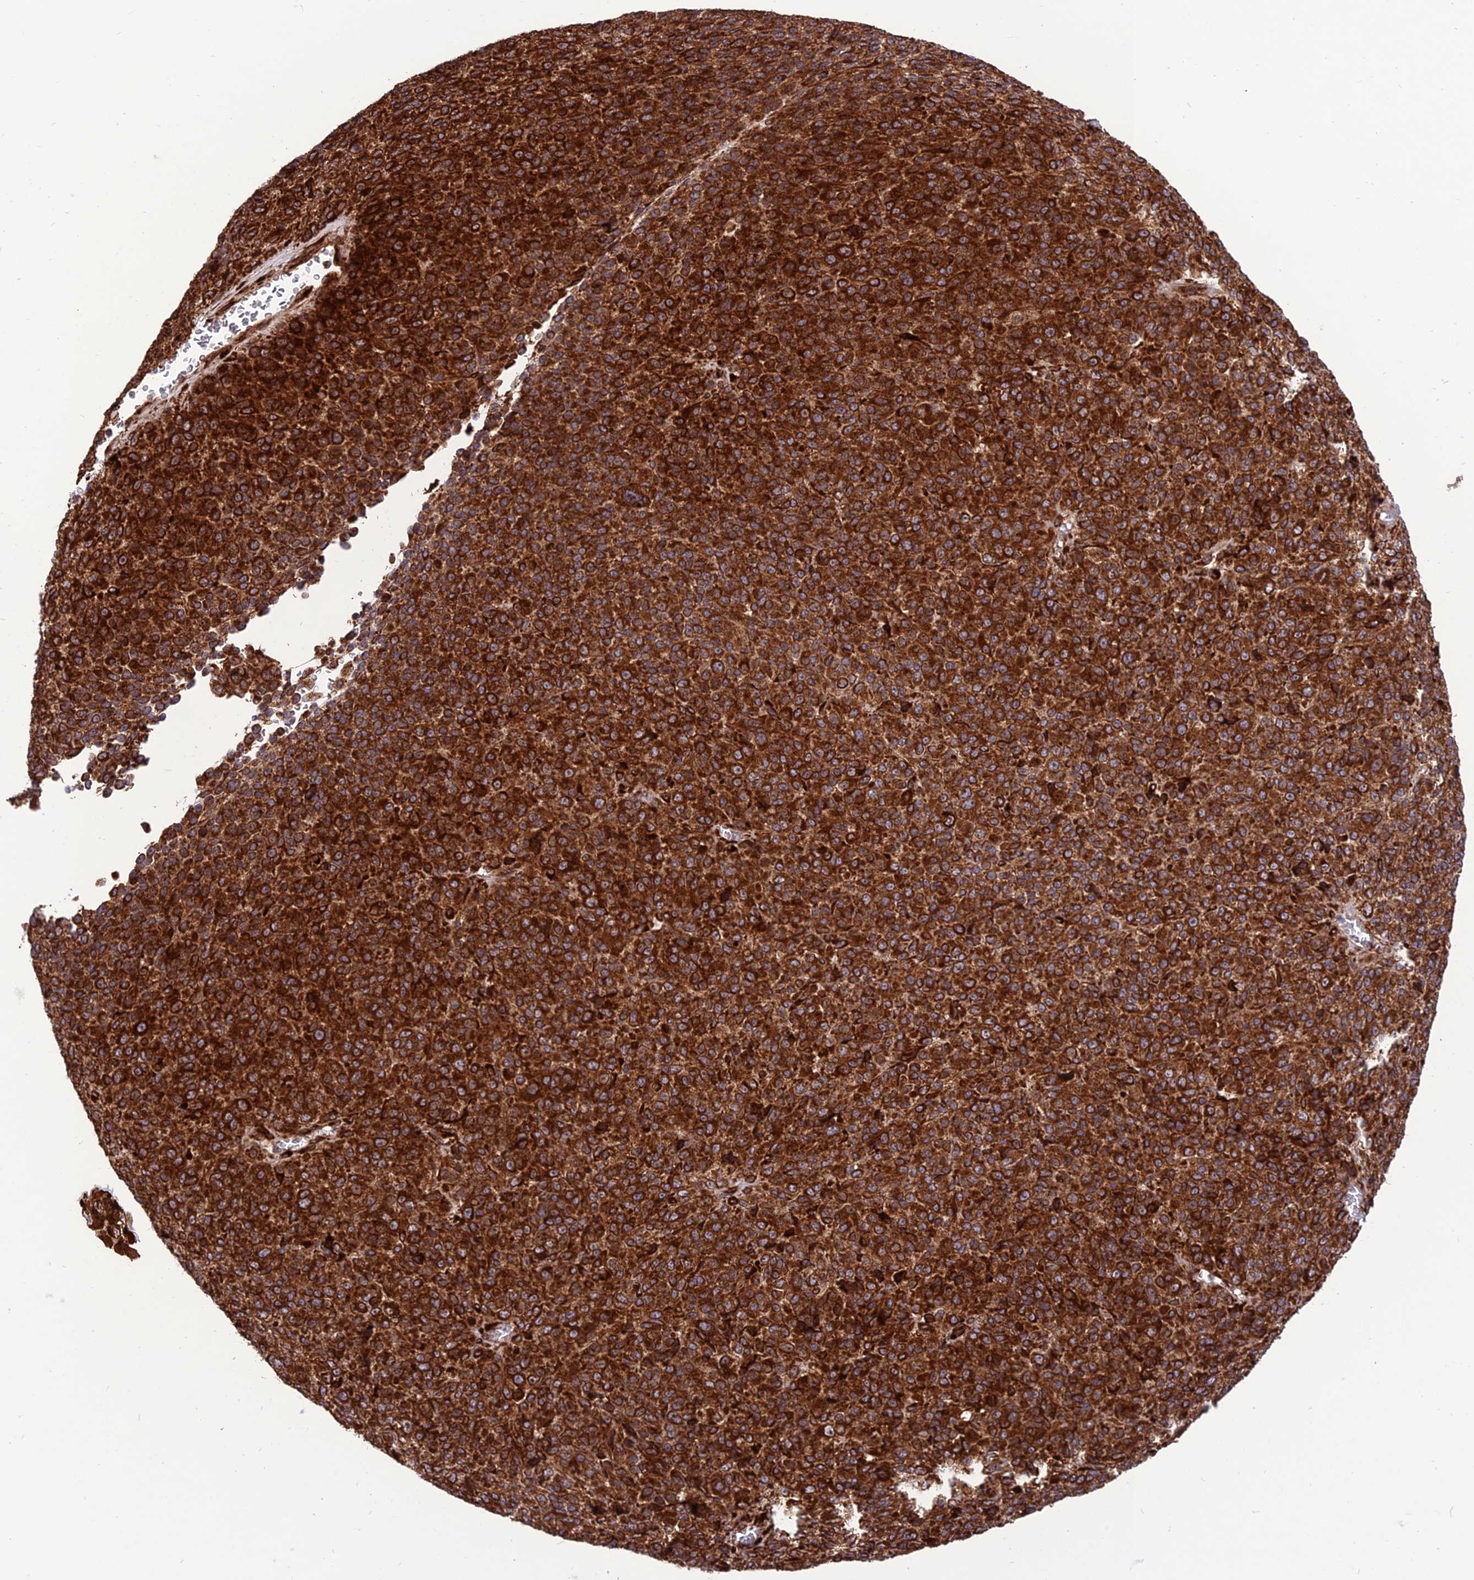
{"staining": {"intensity": "strong", "quantity": ">75%", "location": "cytoplasmic/membranous"}, "tissue": "melanoma", "cell_type": "Tumor cells", "image_type": "cancer", "snomed": [{"axis": "morphology", "description": "Malignant melanoma, Metastatic site"}, {"axis": "topography", "description": "Brain"}], "caption": "Protein expression analysis of human melanoma reveals strong cytoplasmic/membranous expression in approximately >75% of tumor cells.", "gene": "CRTAP", "patient": {"sex": "female", "age": 56}}